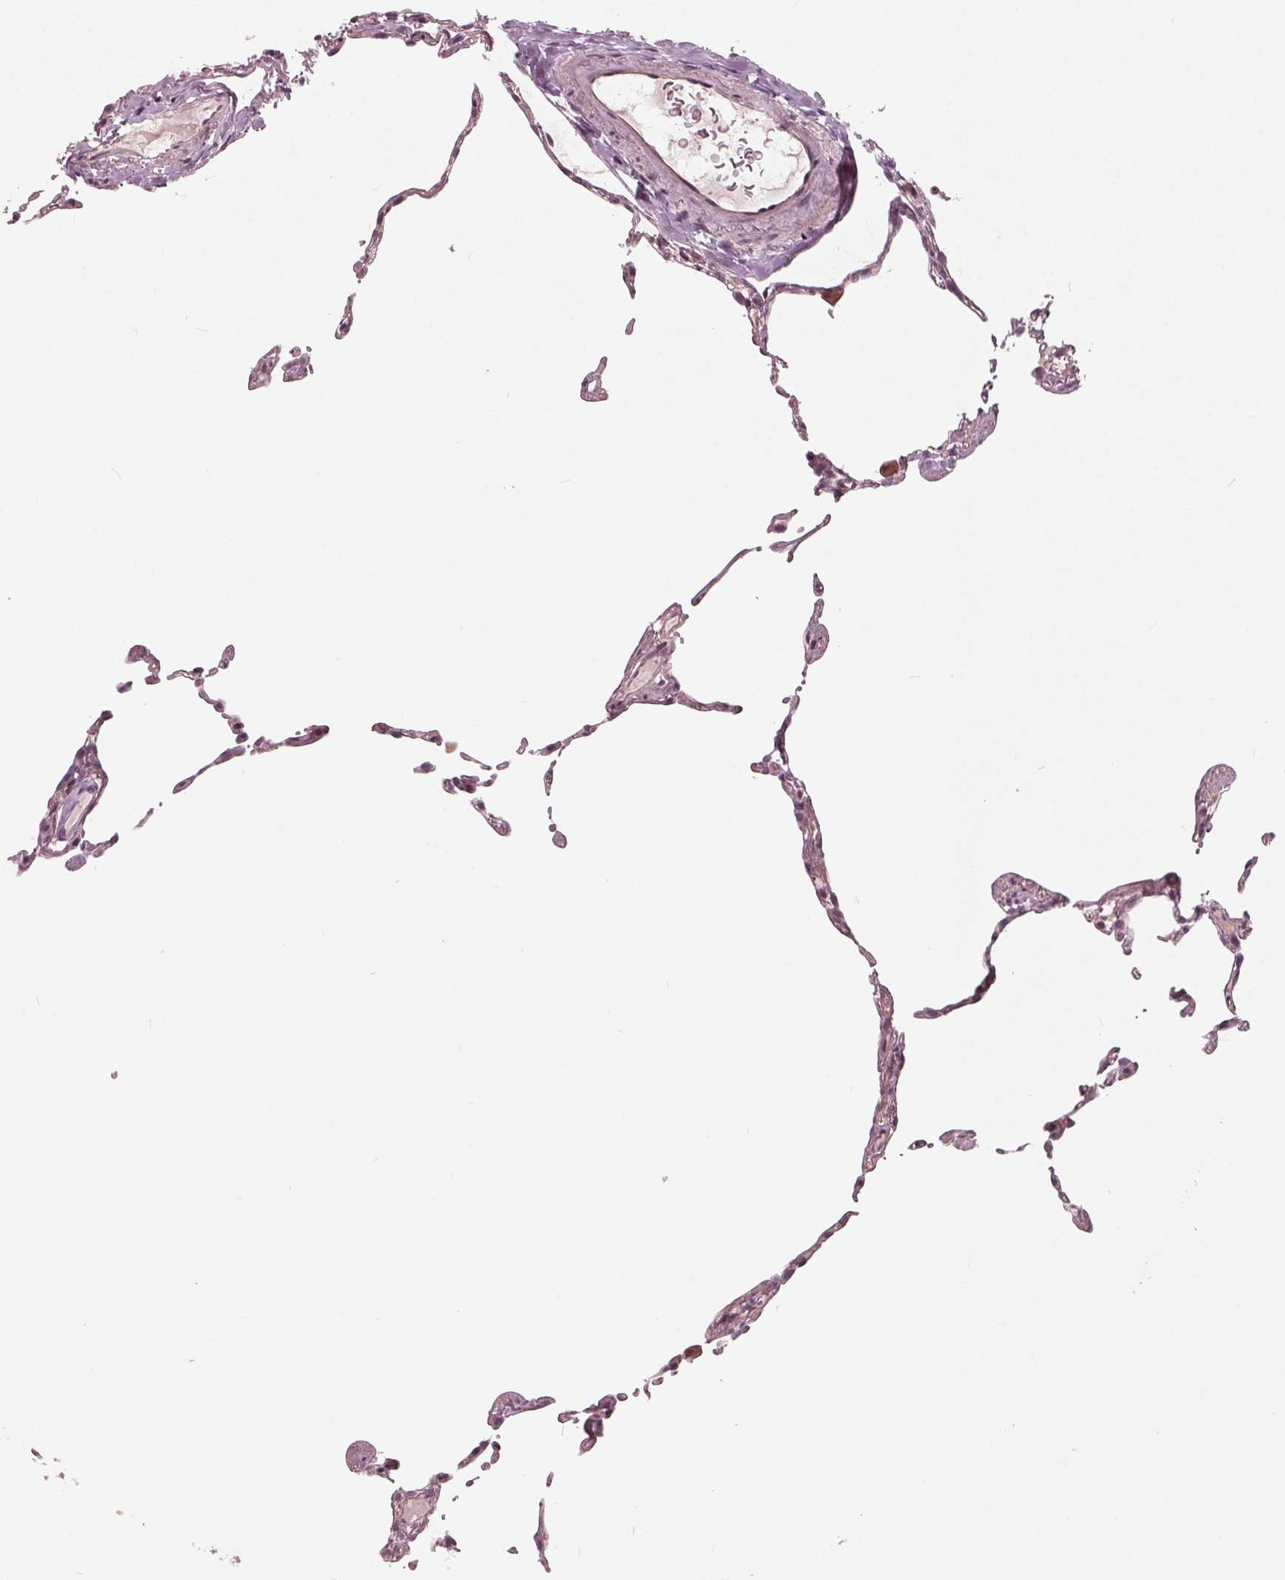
{"staining": {"intensity": "negative", "quantity": "none", "location": "none"}, "tissue": "lung", "cell_type": "Alveolar cells", "image_type": "normal", "snomed": [{"axis": "morphology", "description": "Normal tissue, NOS"}, {"axis": "topography", "description": "Lung"}], "caption": "IHC histopathology image of normal human lung stained for a protein (brown), which displays no expression in alveolar cells.", "gene": "ING3", "patient": {"sex": "female", "age": 57}}